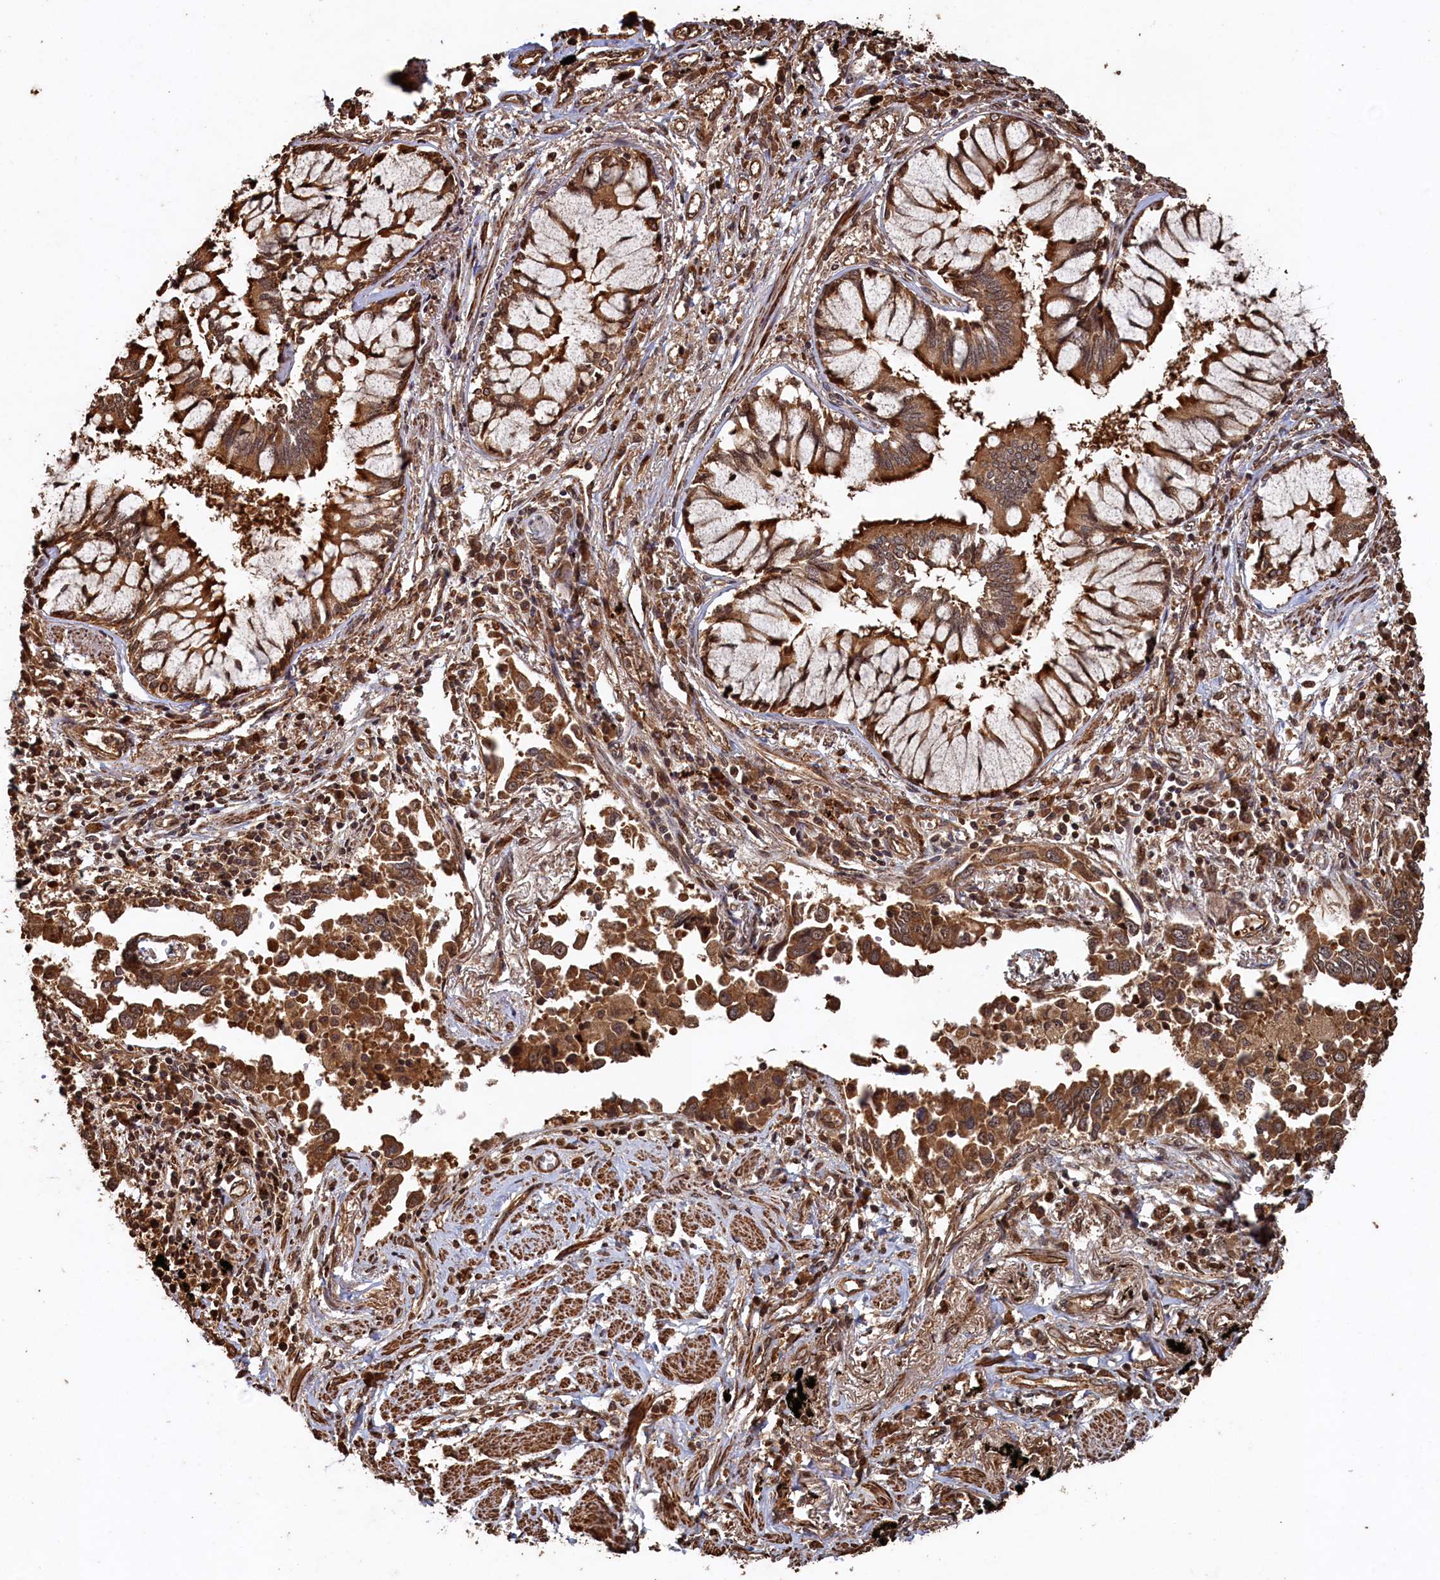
{"staining": {"intensity": "moderate", "quantity": ">75%", "location": "cytoplasmic/membranous"}, "tissue": "lung cancer", "cell_type": "Tumor cells", "image_type": "cancer", "snomed": [{"axis": "morphology", "description": "Adenocarcinoma, NOS"}, {"axis": "topography", "description": "Lung"}], "caption": "Immunohistochemical staining of human lung cancer reveals medium levels of moderate cytoplasmic/membranous positivity in approximately >75% of tumor cells. (Stains: DAB (3,3'-diaminobenzidine) in brown, nuclei in blue, Microscopy: brightfield microscopy at high magnification).", "gene": "PIGN", "patient": {"sex": "male", "age": 67}}